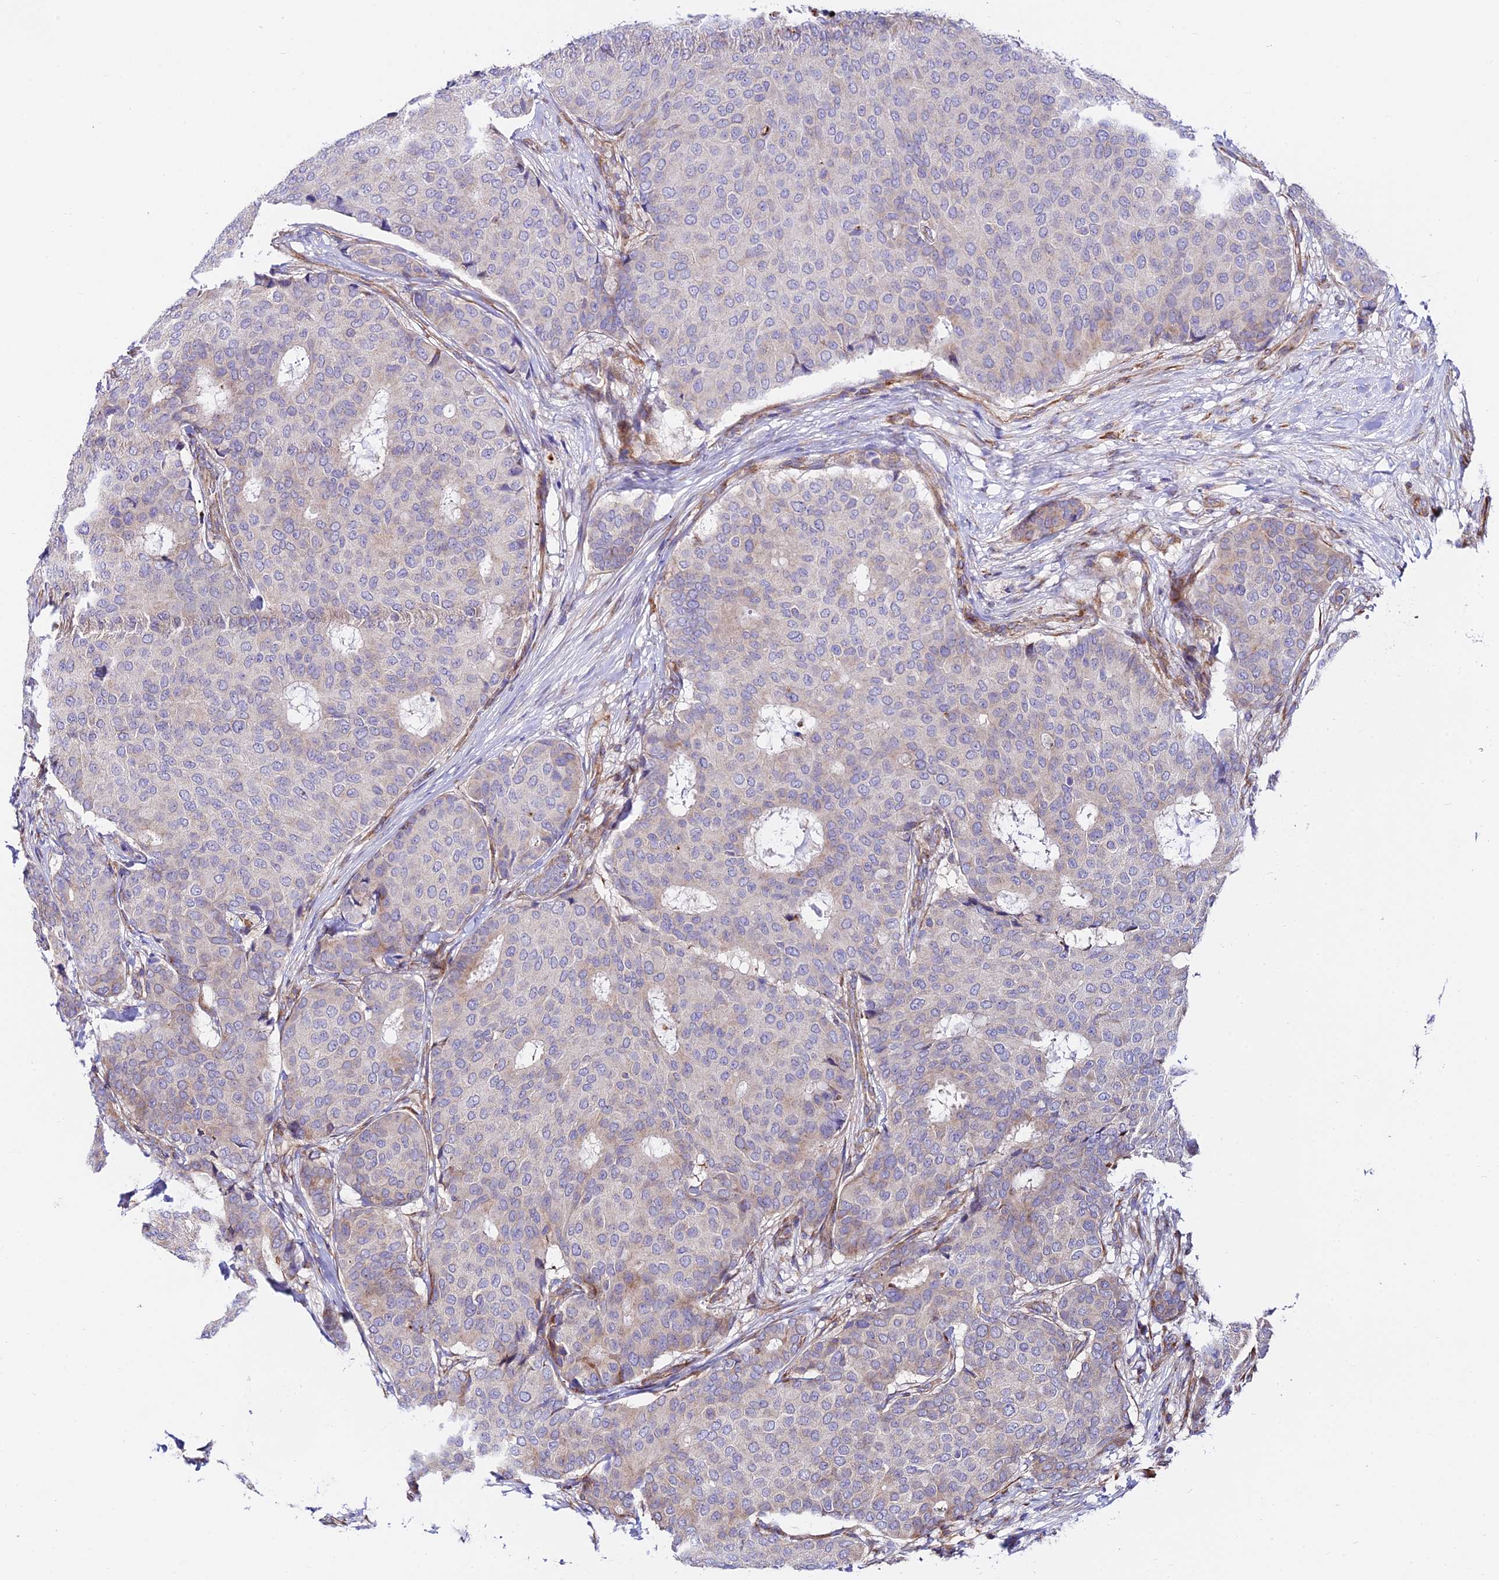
{"staining": {"intensity": "weak", "quantity": "<25%", "location": "cytoplasmic/membranous"}, "tissue": "breast cancer", "cell_type": "Tumor cells", "image_type": "cancer", "snomed": [{"axis": "morphology", "description": "Duct carcinoma"}, {"axis": "topography", "description": "Breast"}], "caption": "High magnification brightfield microscopy of infiltrating ductal carcinoma (breast) stained with DAB (brown) and counterstained with hematoxylin (blue): tumor cells show no significant staining.", "gene": "VPS13C", "patient": {"sex": "female", "age": 75}}